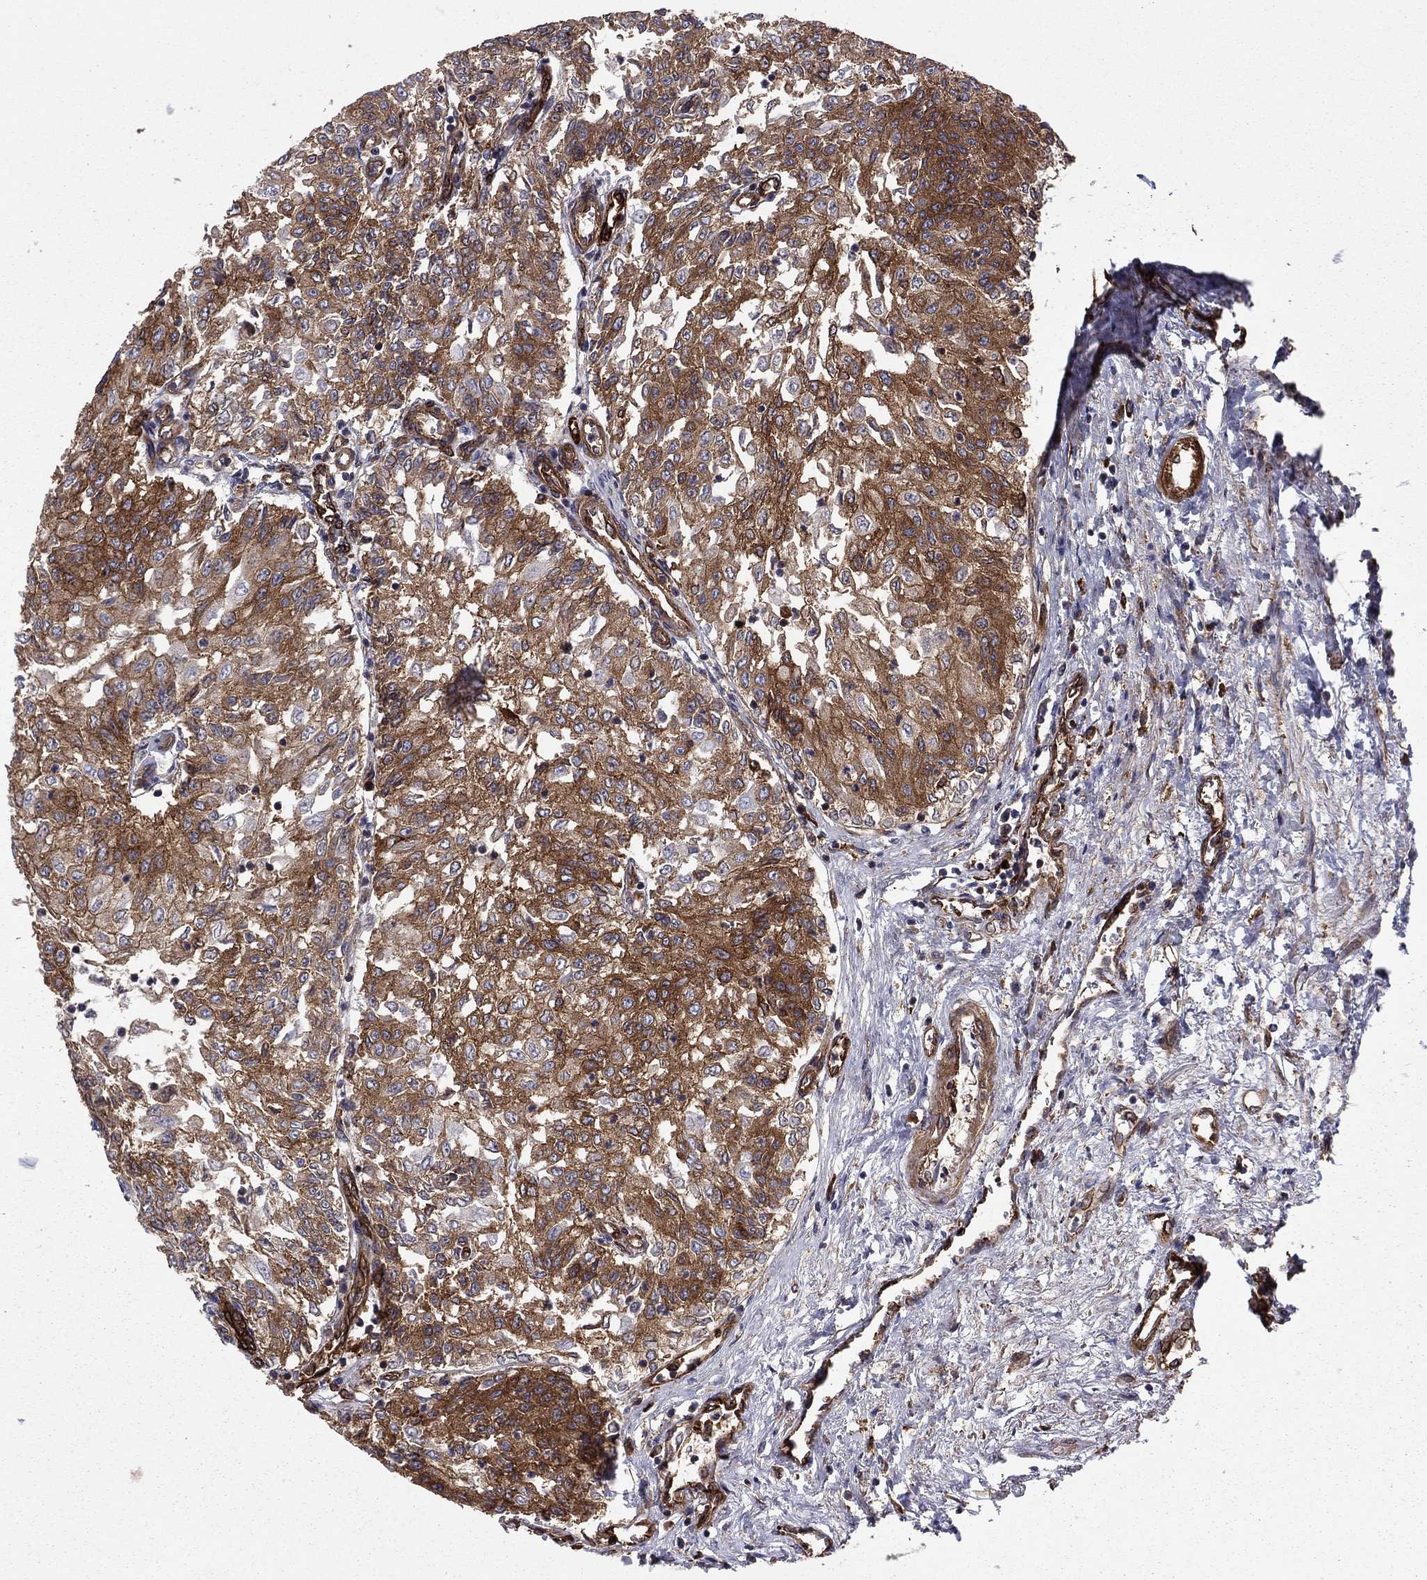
{"staining": {"intensity": "strong", "quantity": ">75%", "location": "cytoplasmic/membranous"}, "tissue": "urothelial cancer", "cell_type": "Tumor cells", "image_type": "cancer", "snomed": [{"axis": "morphology", "description": "Urothelial carcinoma, Low grade"}, {"axis": "topography", "description": "Urinary bladder"}], "caption": "High-power microscopy captured an immunohistochemistry histopathology image of urothelial cancer, revealing strong cytoplasmic/membranous positivity in approximately >75% of tumor cells.", "gene": "EHBP1L1", "patient": {"sex": "male", "age": 78}}